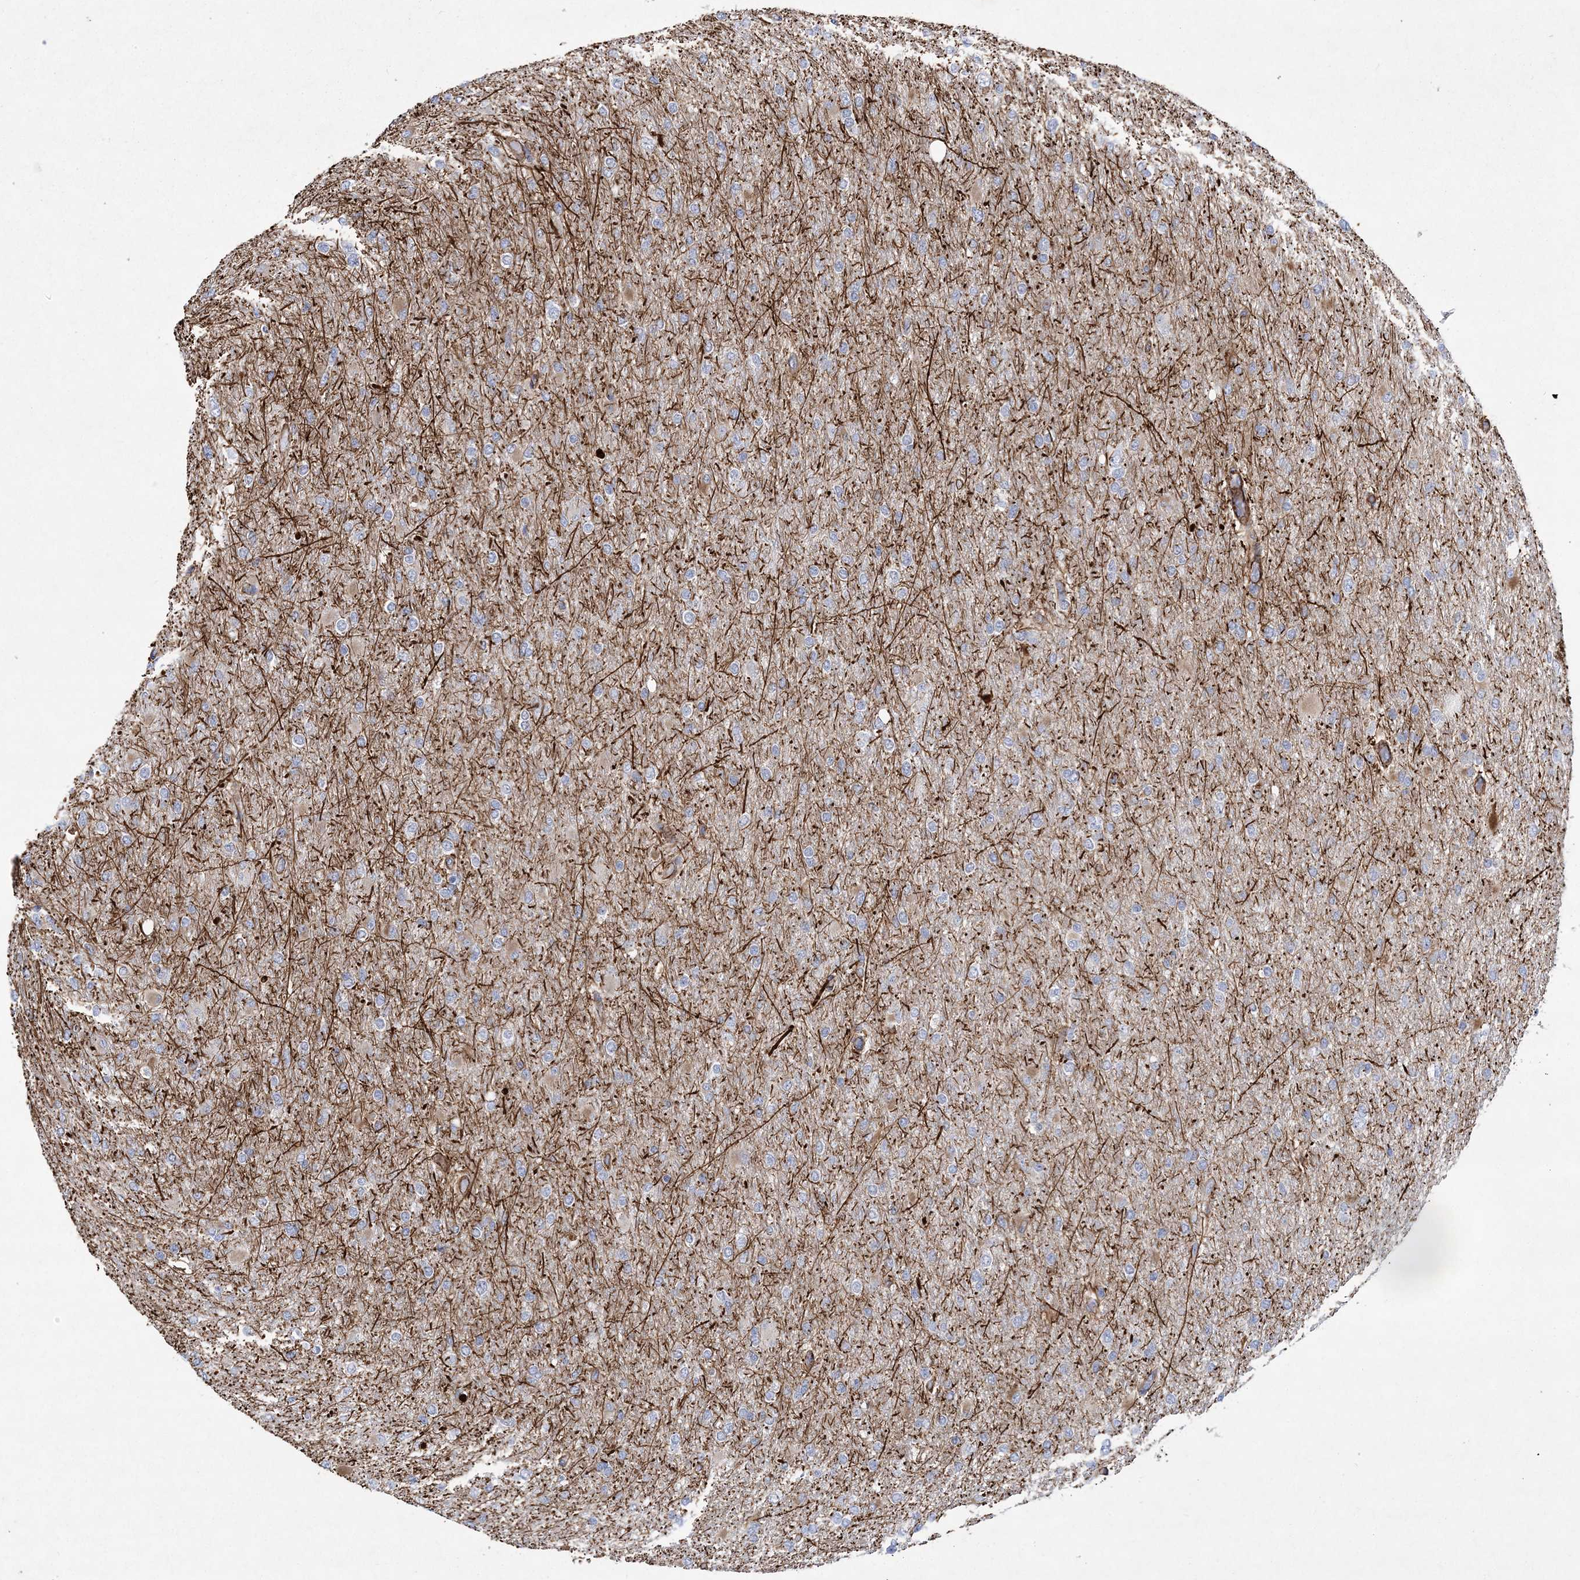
{"staining": {"intensity": "negative", "quantity": "none", "location": "none"}, "tissue": "glioma", "cell_type": "Tumor cells", "image_type": "cancer", "snomed": [{"axis": "morphology", "description": "Glioma, malignant, High grade"}, {"axis": "topography", "description": "Cerebral cortex"}], "caption": "Immunohistochemical staining of malignant glioma (high-grade) exhibits no significant staining in tumor cells.", "gene": "ARSJ", "patient": {"sex": "female", "age": 36}}